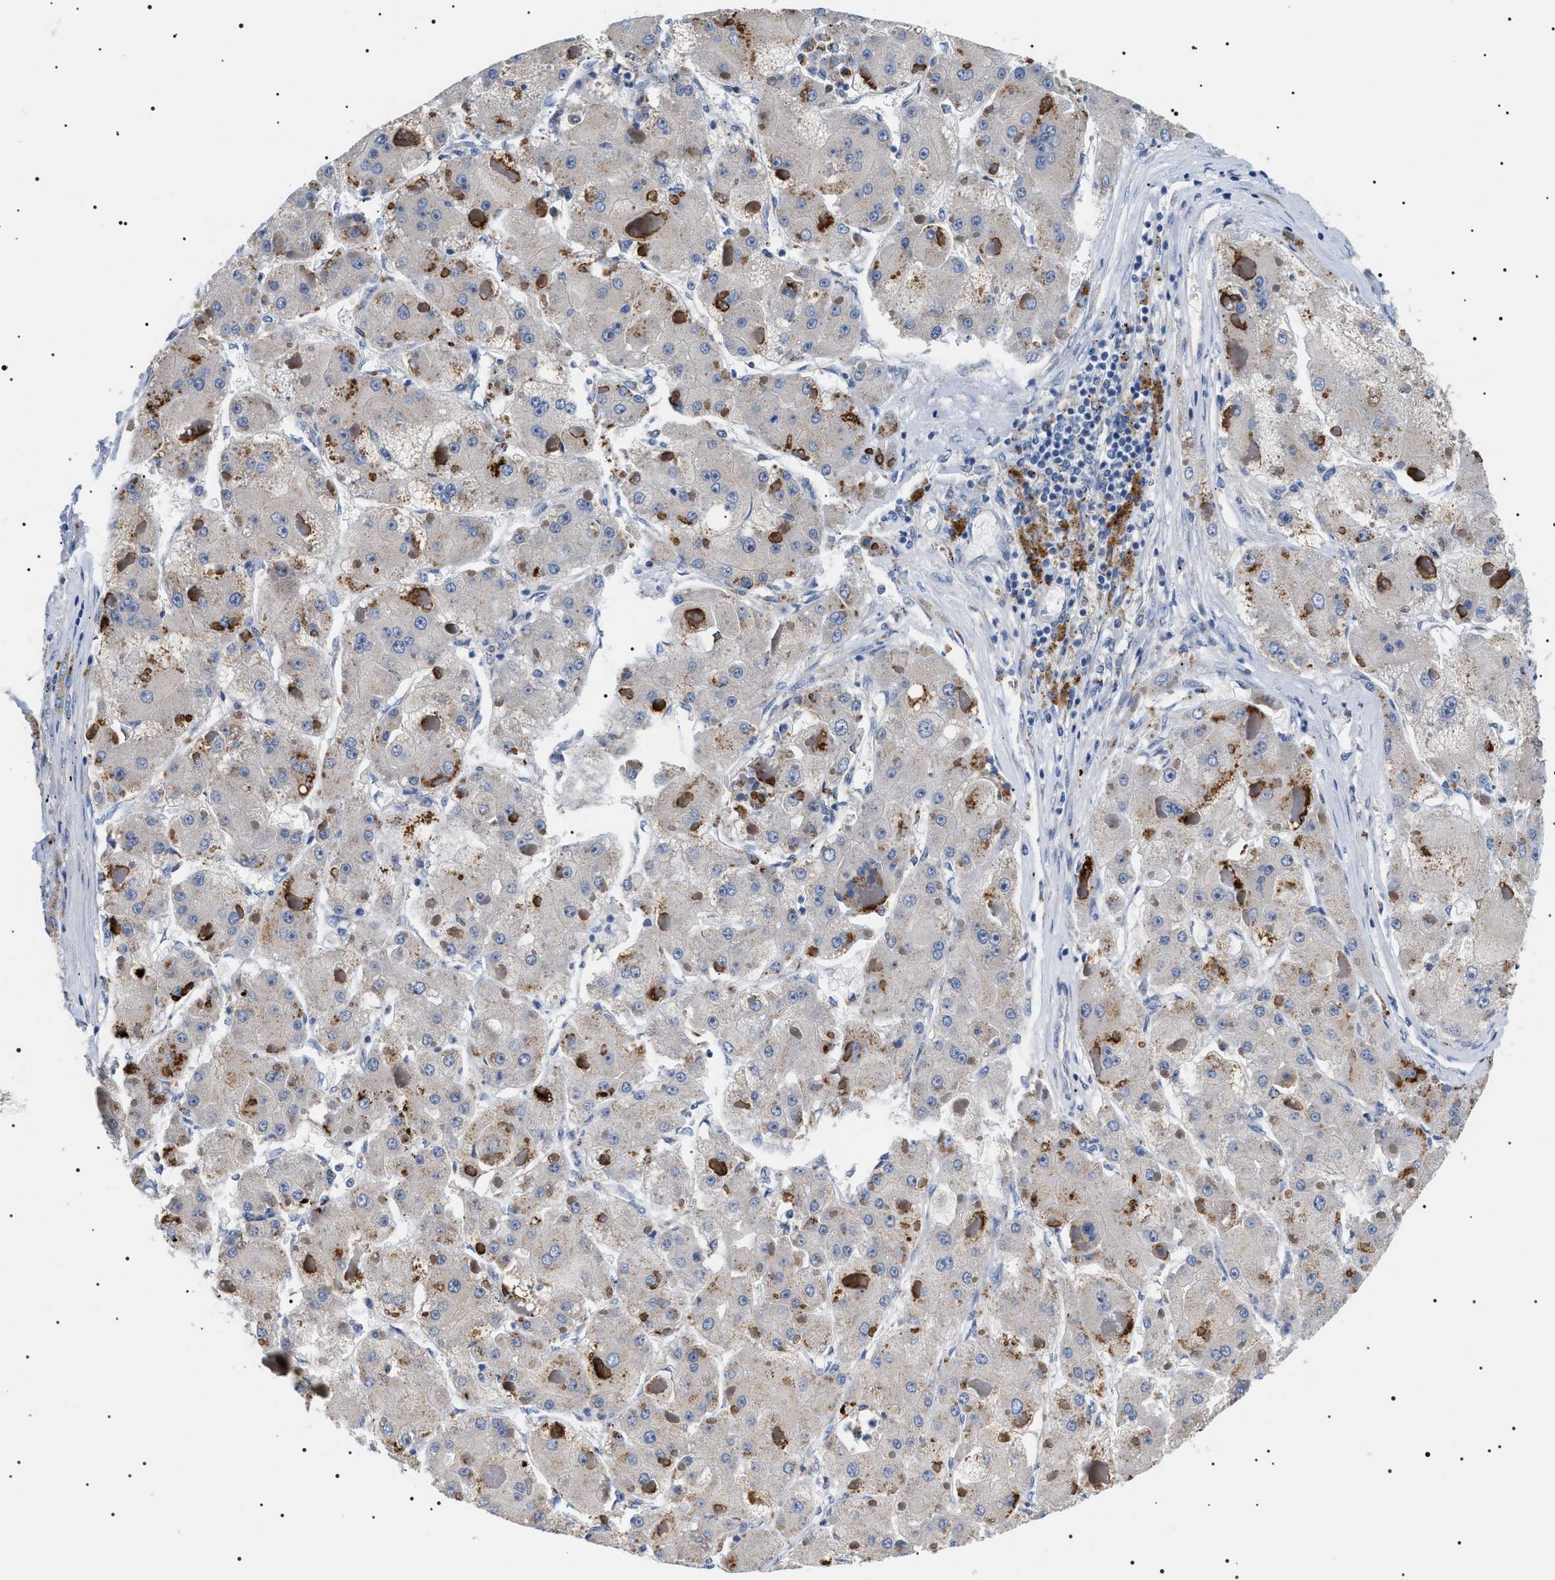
{"staining": {"intensity": "negative", "quantity": "none", "location": "none"}, "tissue": "liver cancer", "cell_type": "Tumor cells", "image_type": "cancer", "snomed": [{"axis": "morphology", "description": "Carcinoma, Hepatocellular, NOS"}, {"axis": "topography", "description": "Liver"}], "caption": "A high-resolution image shows IHC staining of liver cancer, which shows no significant expression in tumor cells. The staining is performed using DAB (3,3'-diaminobenzidine) brown chromogen with nuclei counter-stained in using hematoxylin.", "gene": "TMEM222", "patient": {"sex": "female", "age": 73}}